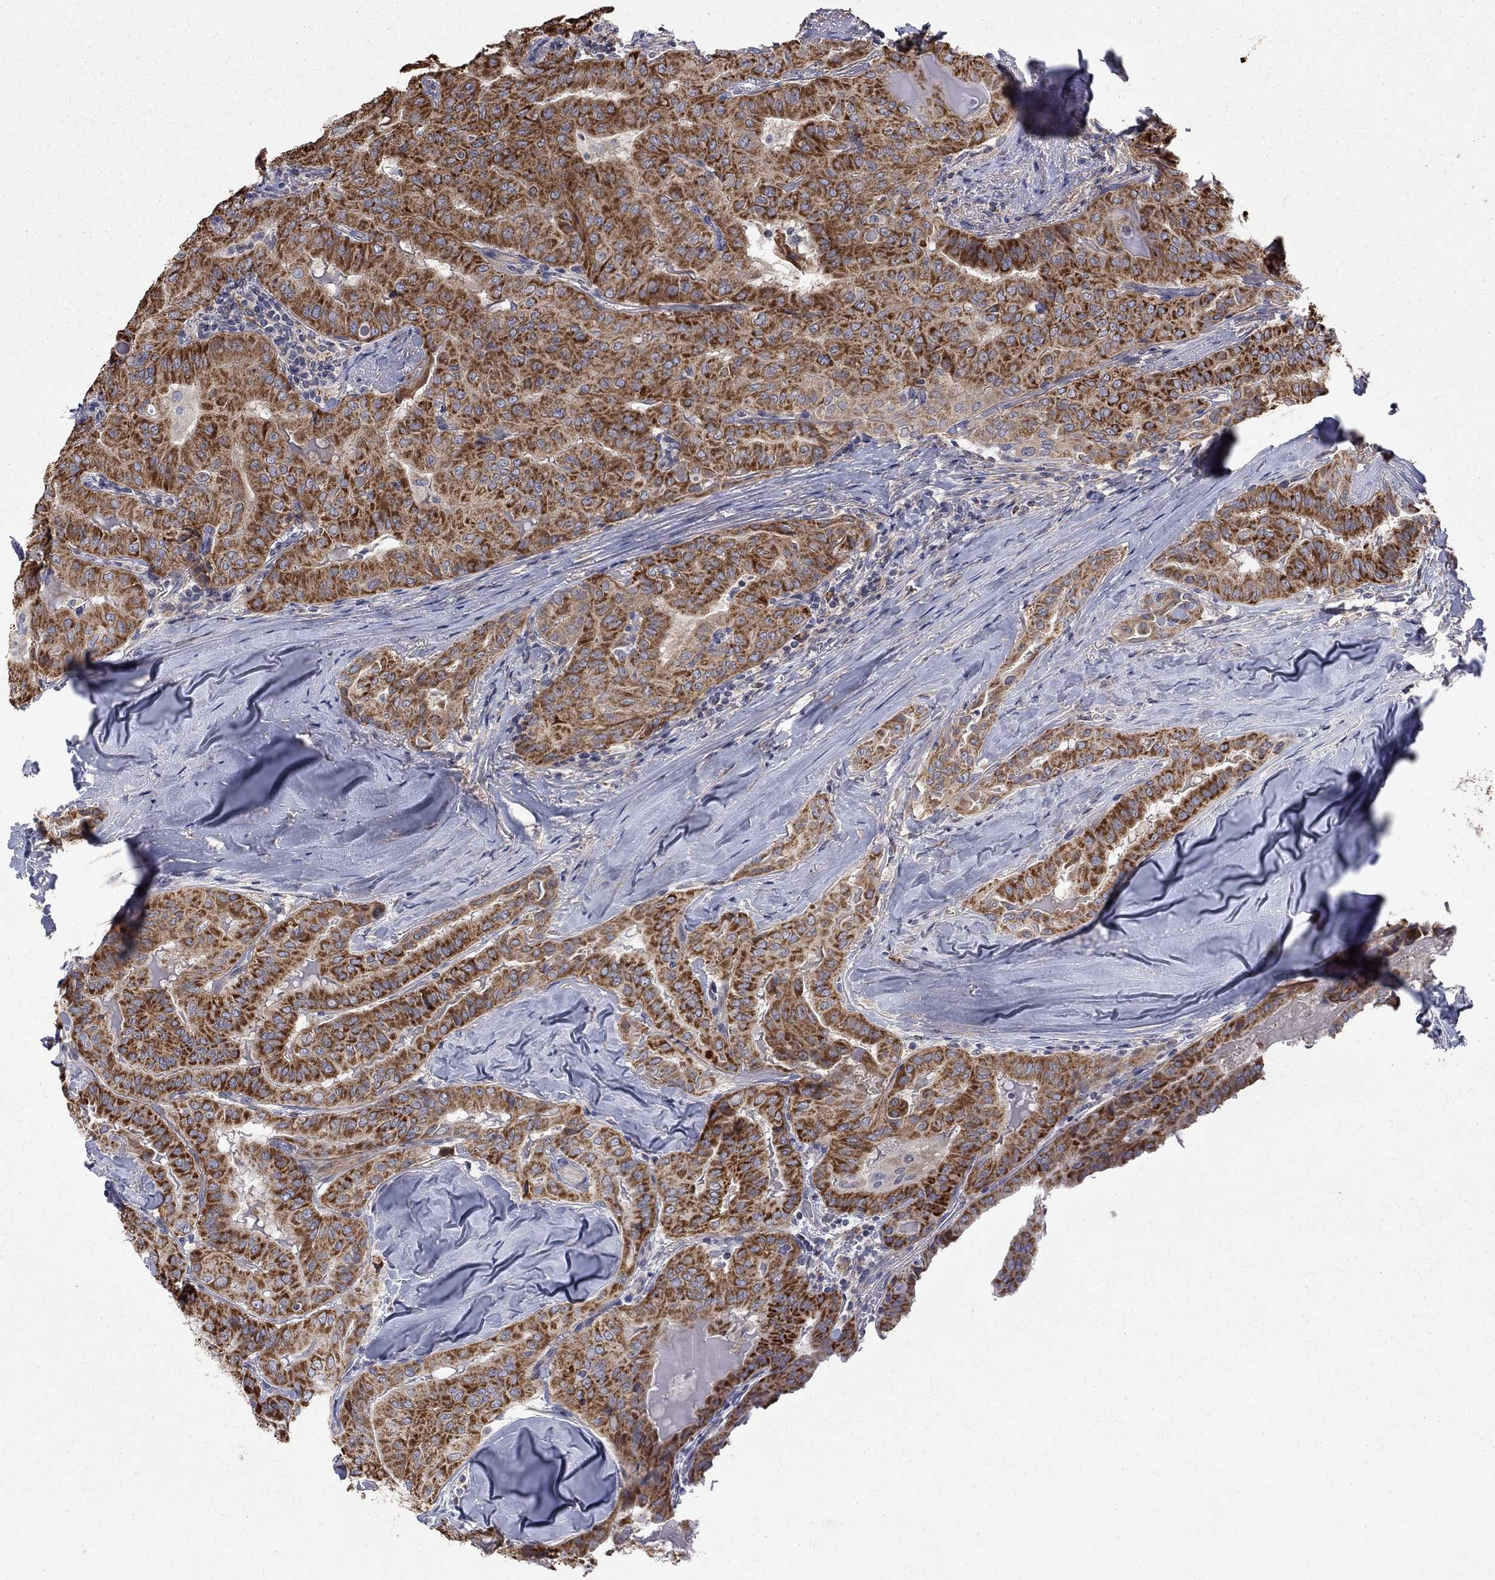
{"staining": {"intensity": "strong", "quantity": ">75%", "location": "cytoplasmic/membranous"}, "tissue": "thyroid cancer", "cell_type": "Tumor cells", "image_type": "cancer", "snomed": [{"axis": "morphology", "description": "Papillary adenocarcinoma, NOS"}, {"axis": "topography", "description": "Thyroid gland"}], "caption": "Immunohistochemical staining of thyroid papillary adenocarcinoma displays high levels of strong cytoplasmic/membranous protein expression in about >75% of tumor cells.", "gene": "SH2B1", "patient": {"sex": "female", "age": 68}}